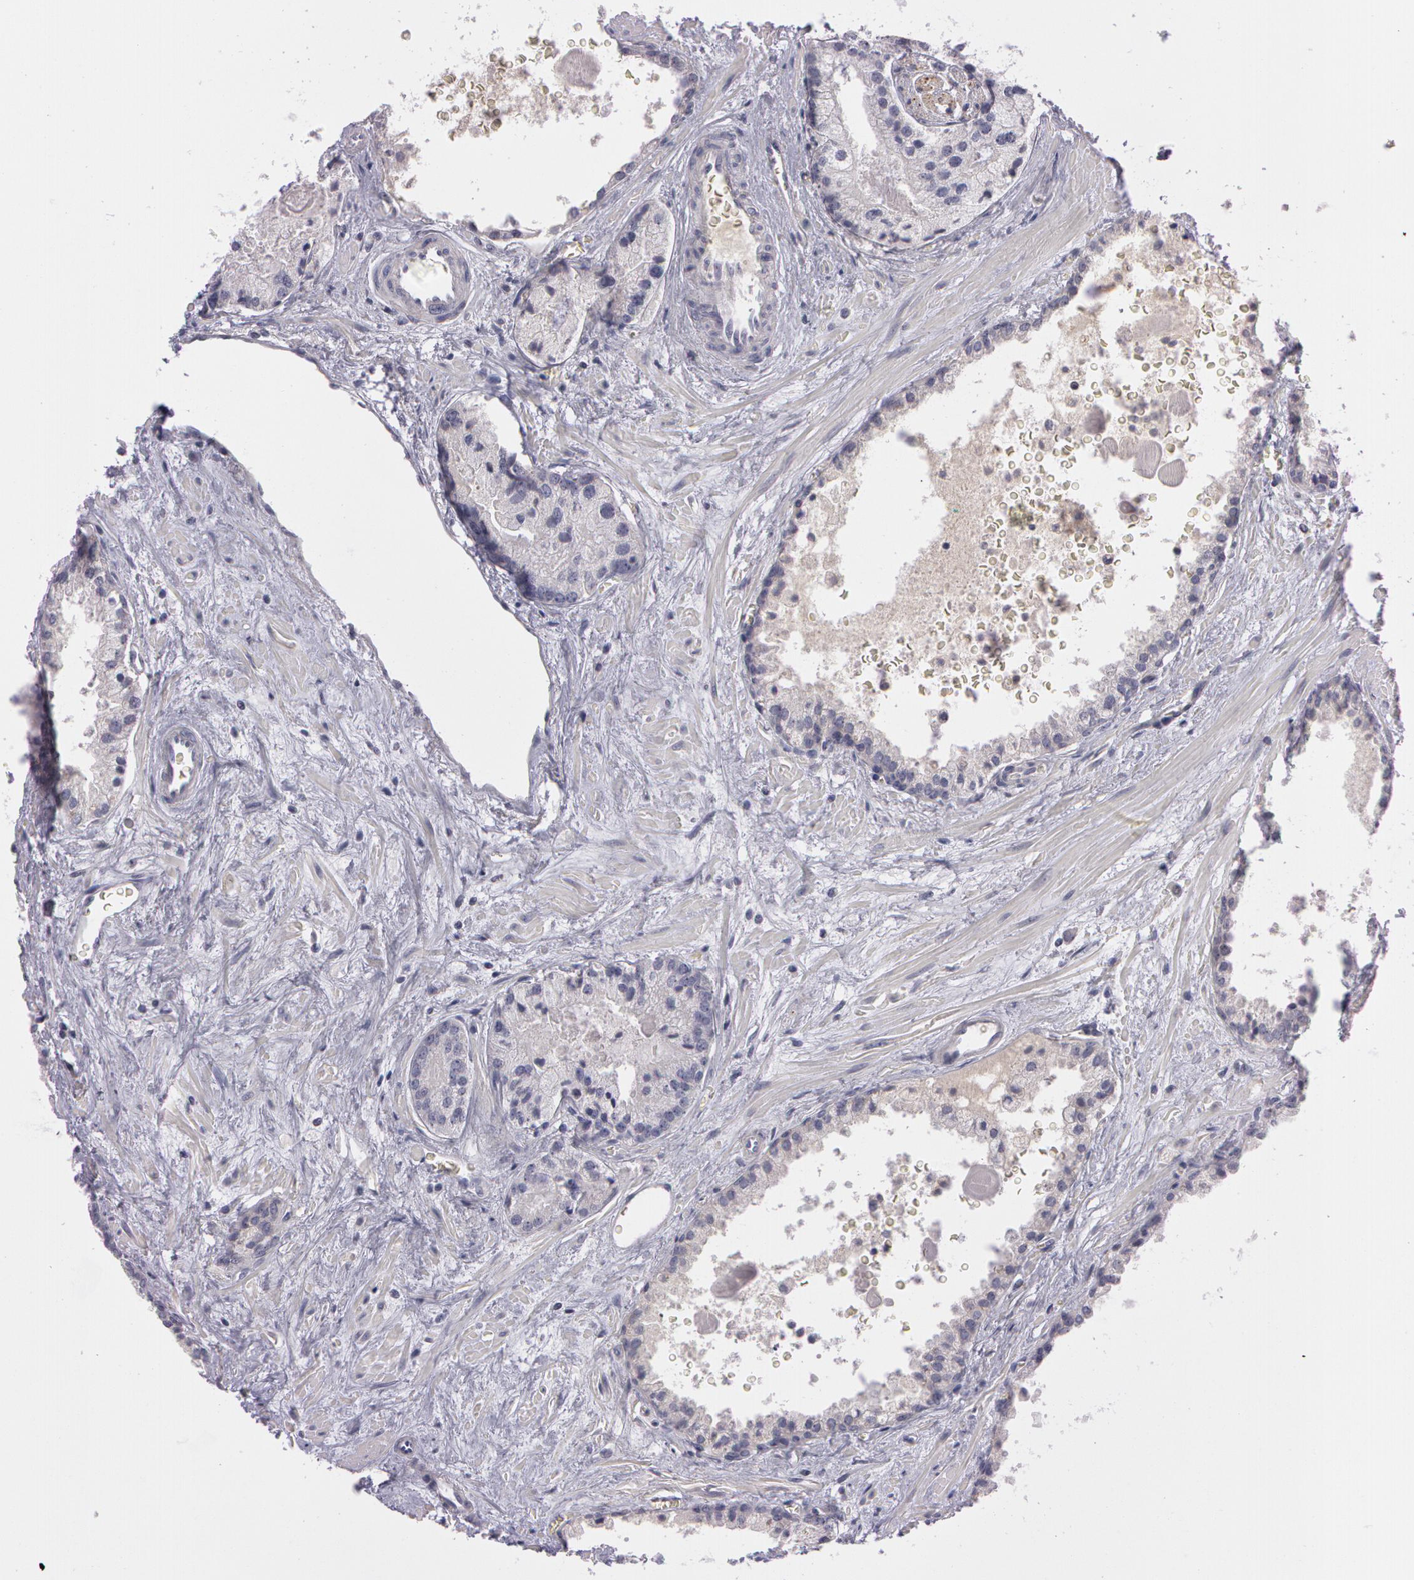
{"staining": {"intensity": "weak", "quantity": "<25%", "location": "cytoplasmic/membranous"}, "tissue": "prostate cancer", "cell_type": "Tumor cells", "image_type": "cancer", "snomed": [{"axis": "morphology", "description": "Adenocarcinoma, Medium grade"}, {"axis": "topography", "description": "Prostate"}], "caption": "Immunohistochemistry of adenocarcinoma (medium-grade) (prostate) demonstrates no positivity in tumor cells. (Stains: DAB immunohistochemistry with hematoxylin counter stain, Microscopy: brightfield microscopy at high magnification).", "gene": "MXRA5", "patient": {"sex": "male", "age": 70}}